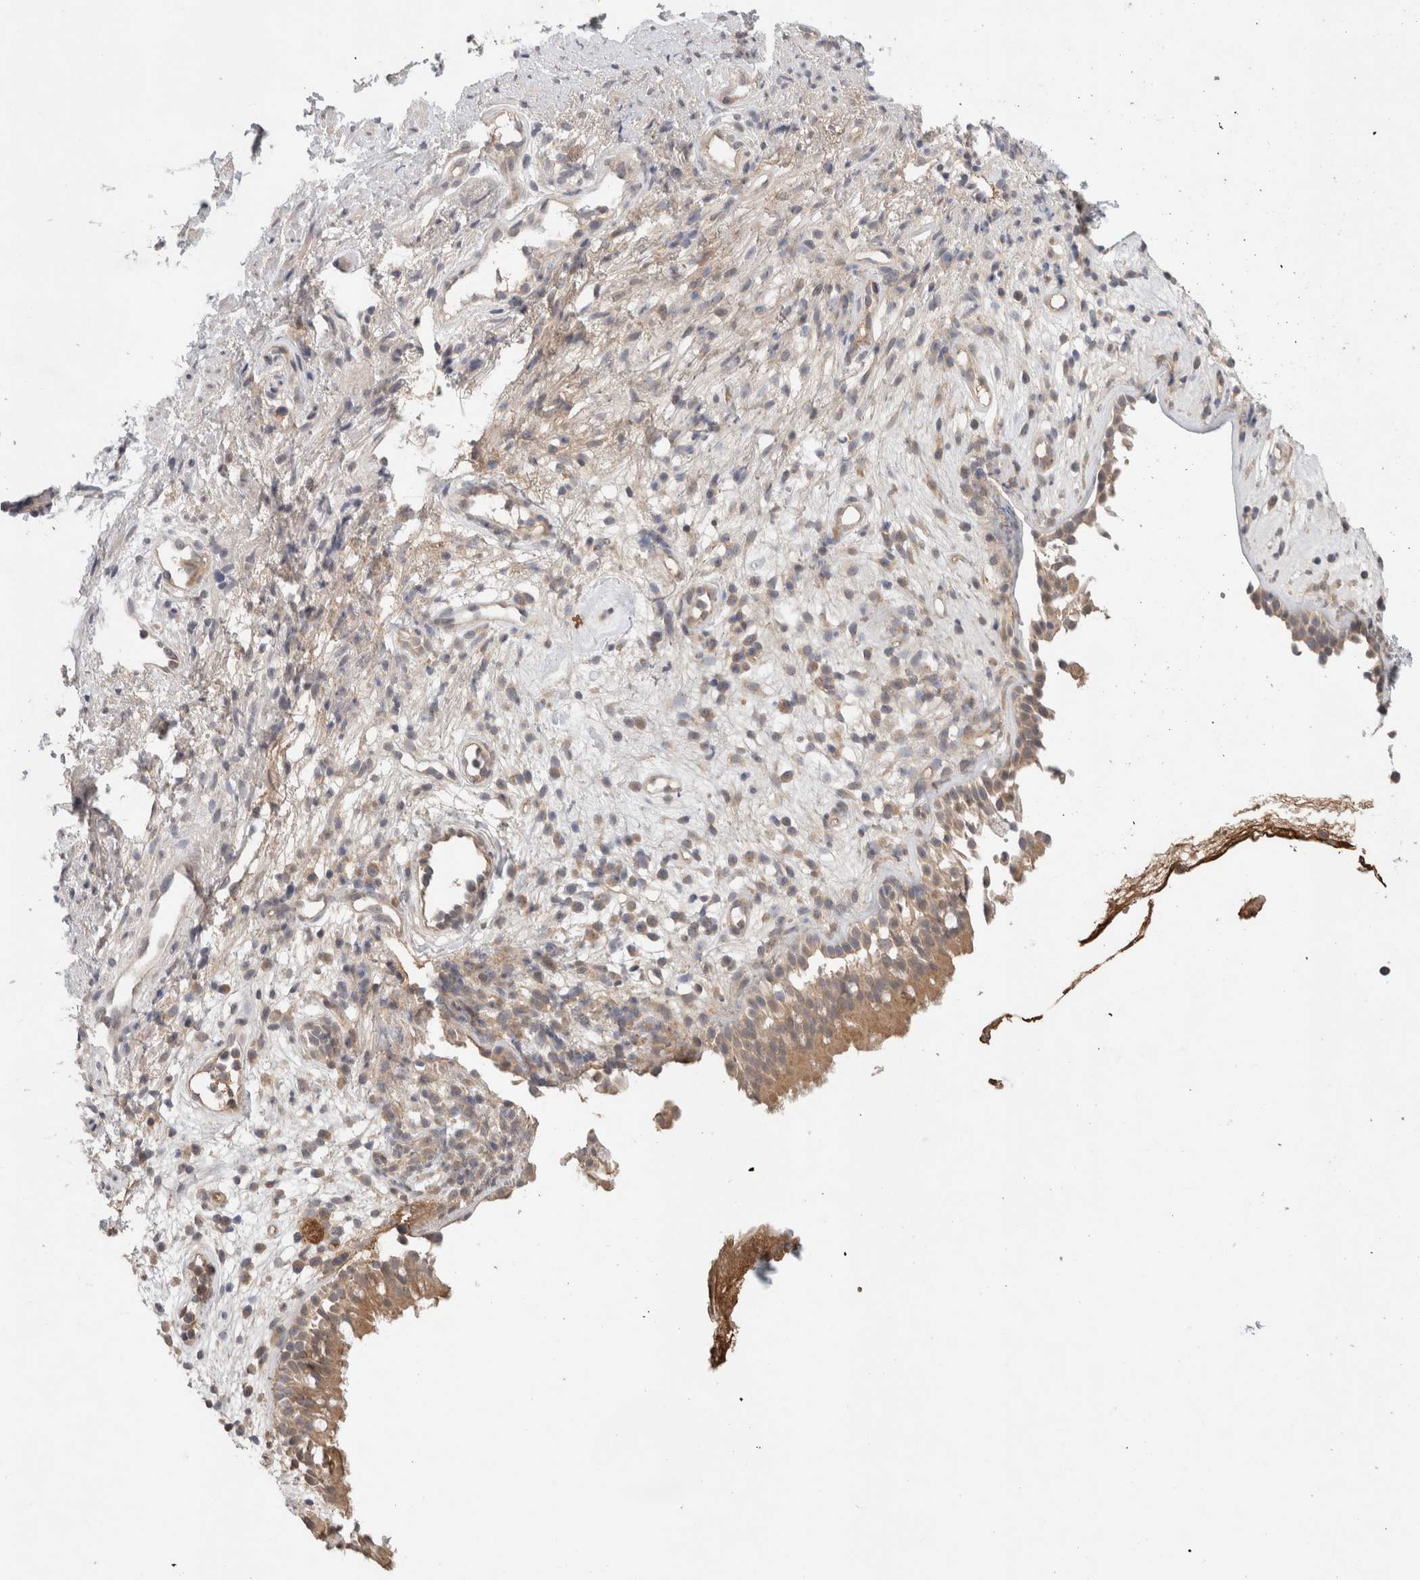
{"staining": {"intensity": "moderate", "quantity": ">75%", "location": "cytoplasmic/membranous"}, "tissue": "nasopharynx", "cell_type": "Respiratory epithelial cells", "image_type": "normal", "snomed": [{"axis": "morphology", "description": "Normal tissue, NOS"}, {"axis": "morphology", "description": "Inflammation, NOS"}, {"axis": "topography", "description": "Nasopharynx"}], "caption": "Immunohistochemistry (DAB (3,3'-diaminobenzidine)) staining of normal human nasopharynx displays moderate cytoplasmic/membranous protein positivity in approximately >75% of respiratory epithelial cells.", "gene": "SGK1", "patient": {"sex": "male", "age": 54}}